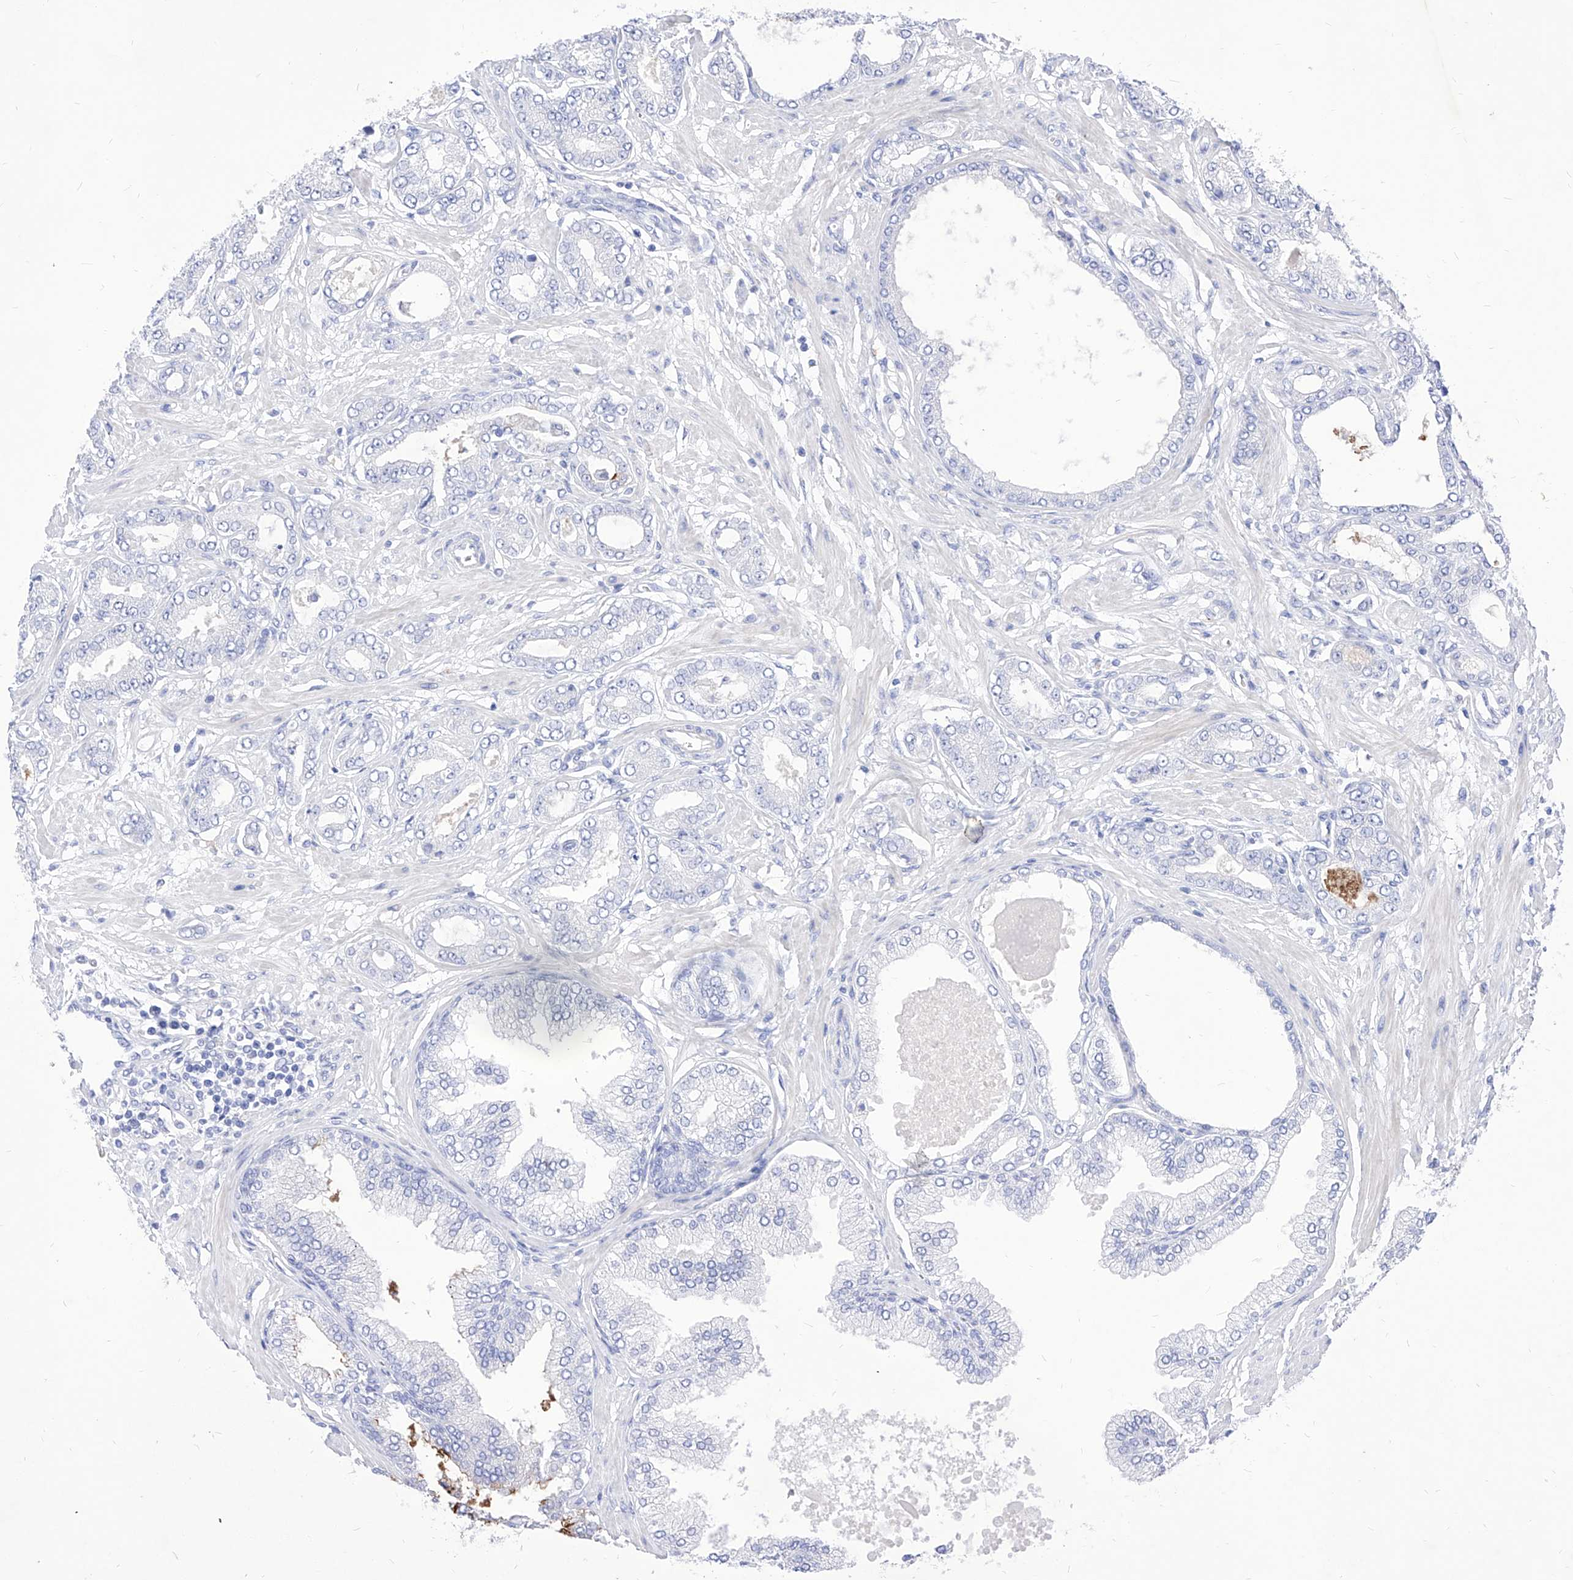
{"staining": {"intensity": "negative", "quantity": "none", "location": "none"}, "tissue": "prostate cancer", "cell_type": "Tumor cells", "image_type": "cancer", "snomed": [{"axis": "morphology", "description": "Adenocarcinoma, Low grade"}, {"axis": "topography", "description": "Prostate"}], "caption": "This is a micrograph of IHC staining of prostate cancer, which shows no positivity in tumor cells.", "gene": "VAX1", "patient": {"sex": "male", "age": 63}}